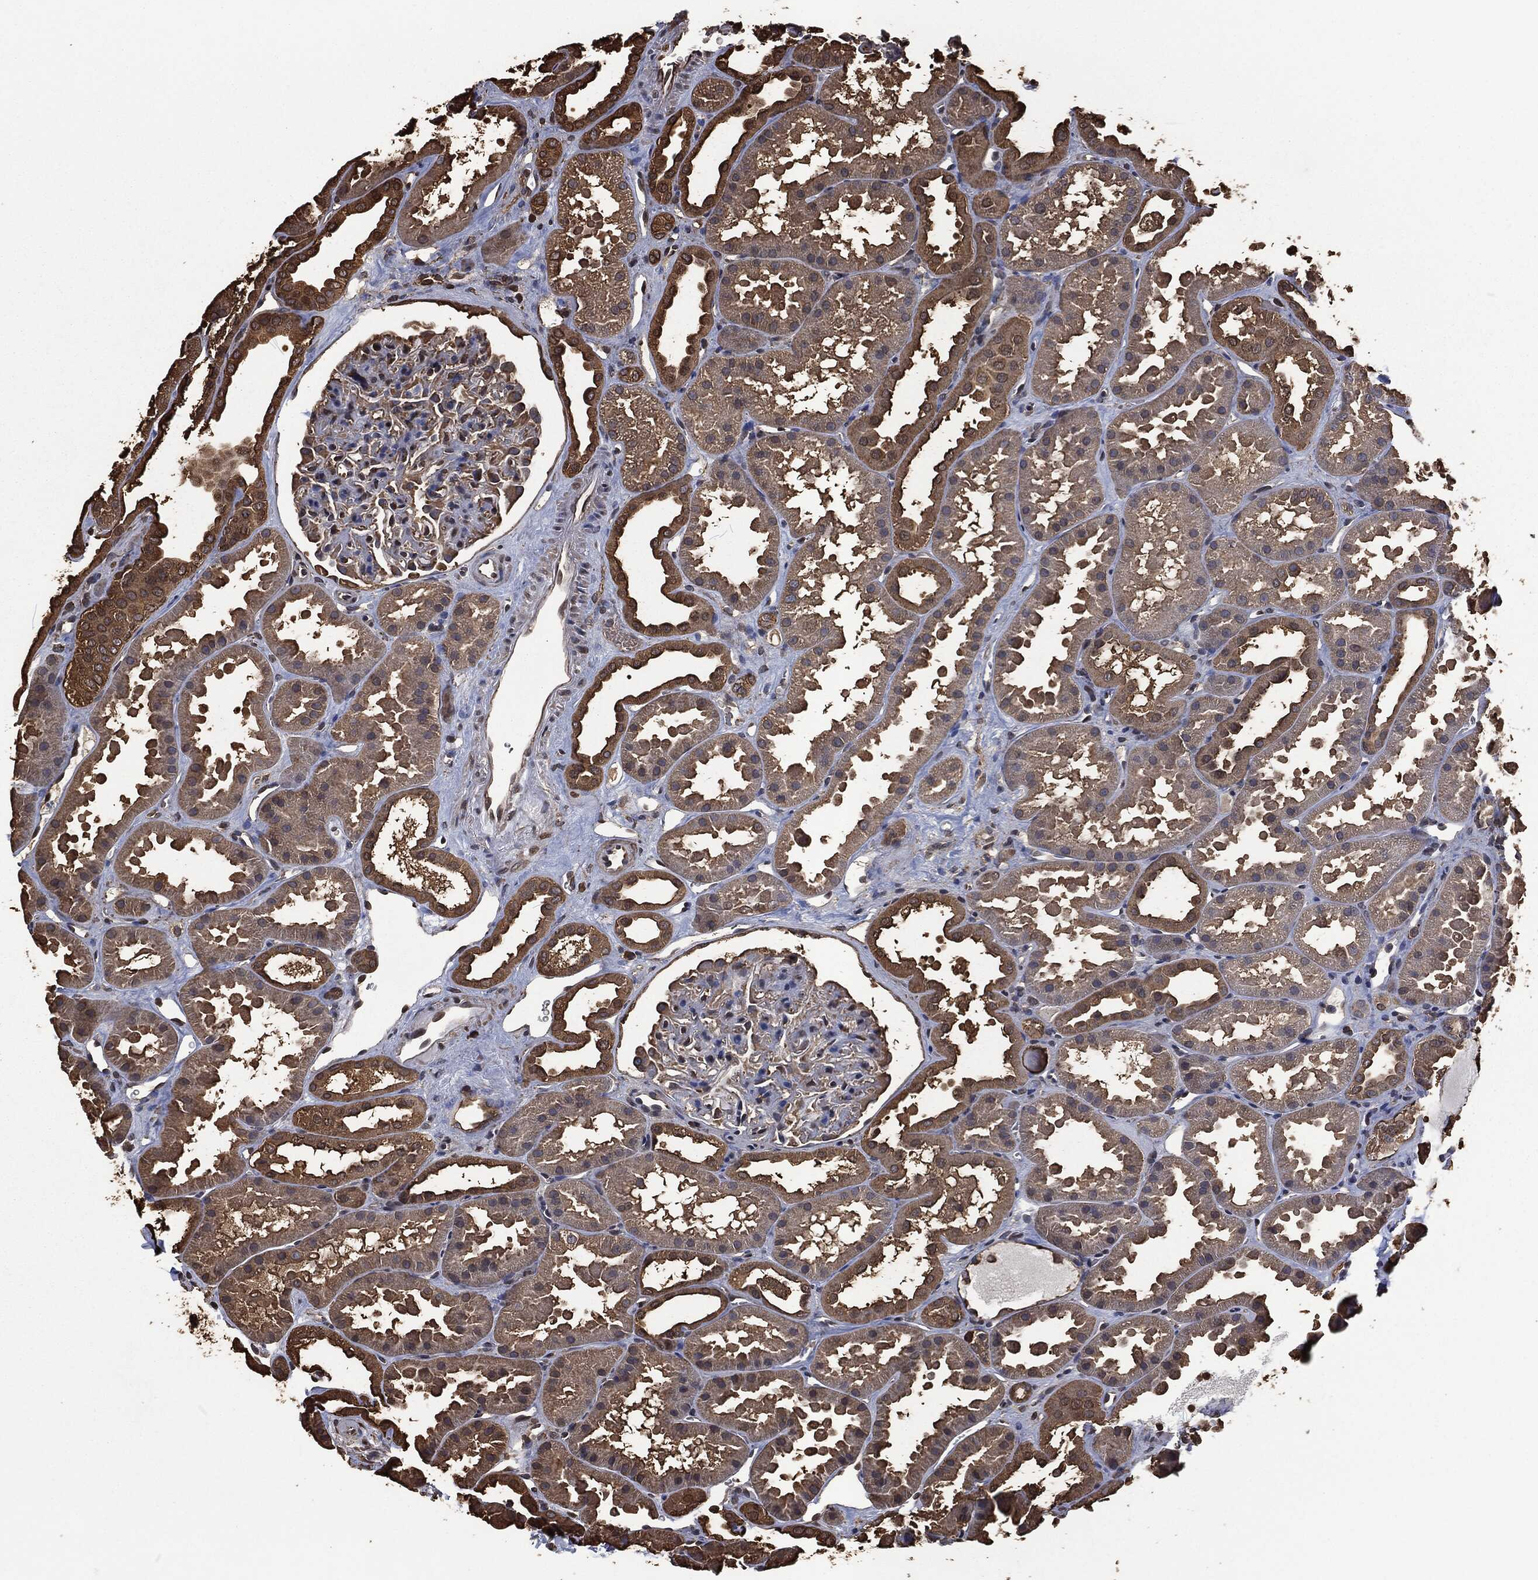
{"staining": {"intensity": "moderate", "quantity": "<25%", "location": "cytoplasmic/membranous"}, "tissue": "kidney", "cell_type": "Cells in glomeruli", "image_type": "normal", "snomed": [{"axis": "morphology", "description": "Normal tissue, NOS"}, {"axis": "topography", "description": "Kidney"}], "caption": "About <25% of cells in glomeruli in normal human kidney display moderate cytoplasmic/membranous protein positivity as visualized by brown immunohistochemical staining.", "gene": "PRDX4", "patient": {"sex": "male", "age": 61}}